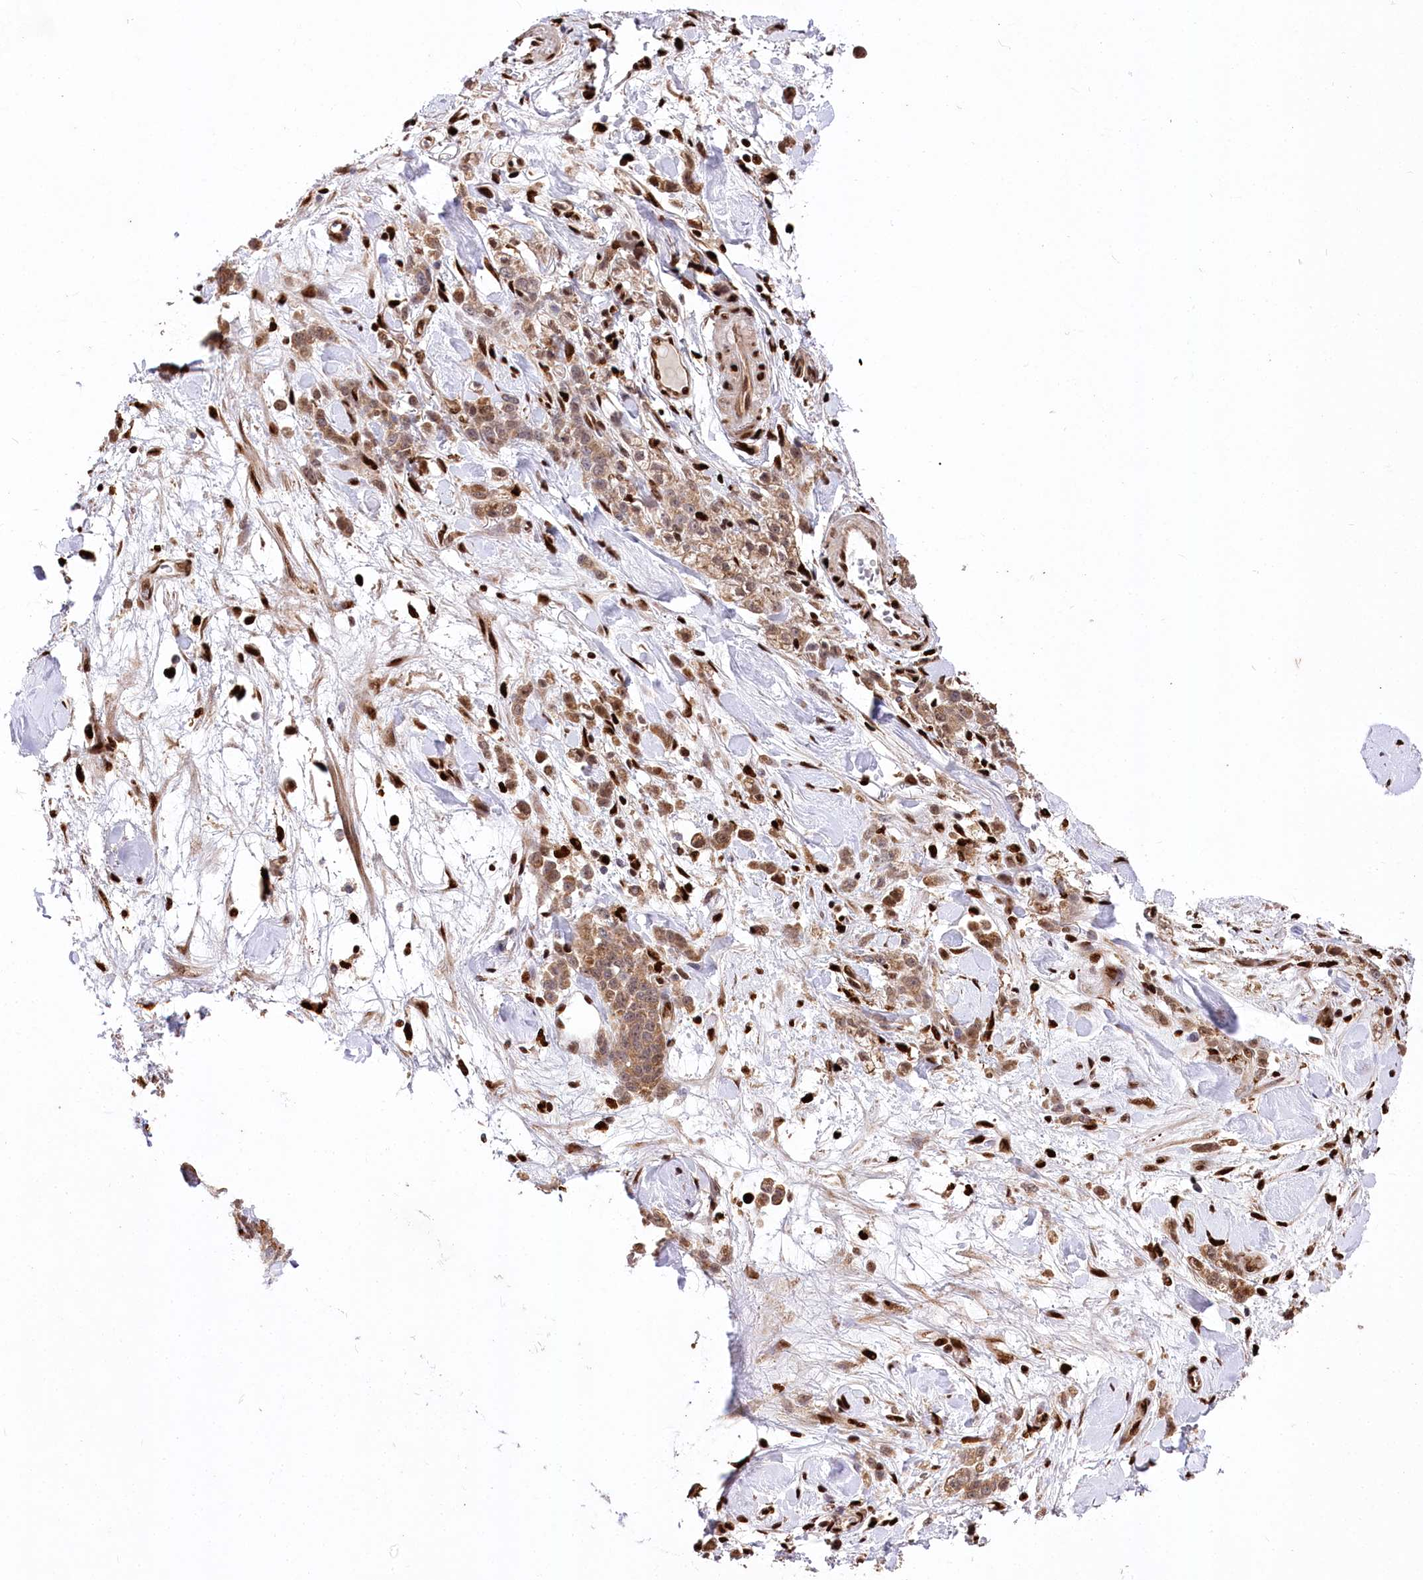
{"staining": {"intensity": "moderate", "quantity": "25%-75%", "location": "cytoplasmic/membranous,nuclear"}, "tissue": "stomach cancer", "cell_type": "Tumor cells", "image_type": "cancer", "snomed": [{"axis": "morphology", "description": "Normal tissue, NOS"}, {"axis": "morphology", "description": "Adenocarcinoma, NOS"}, {"axis": "topography", "description": "Stomach"}], "caption": "Immunohistochemistry (IHC) photomicrograph of neoplastic tissue: human stomach cancer stained using immunohistochemistry reveals medium levels of moderate protein expression localized specifically in the cytoplasmic/membranous and nuclear of tumor cells, appearing as a cytoplasmic/membranous and nuclear brown color.", "gene": "FIGN", "patient": {"sex": "male", "age": 82}}